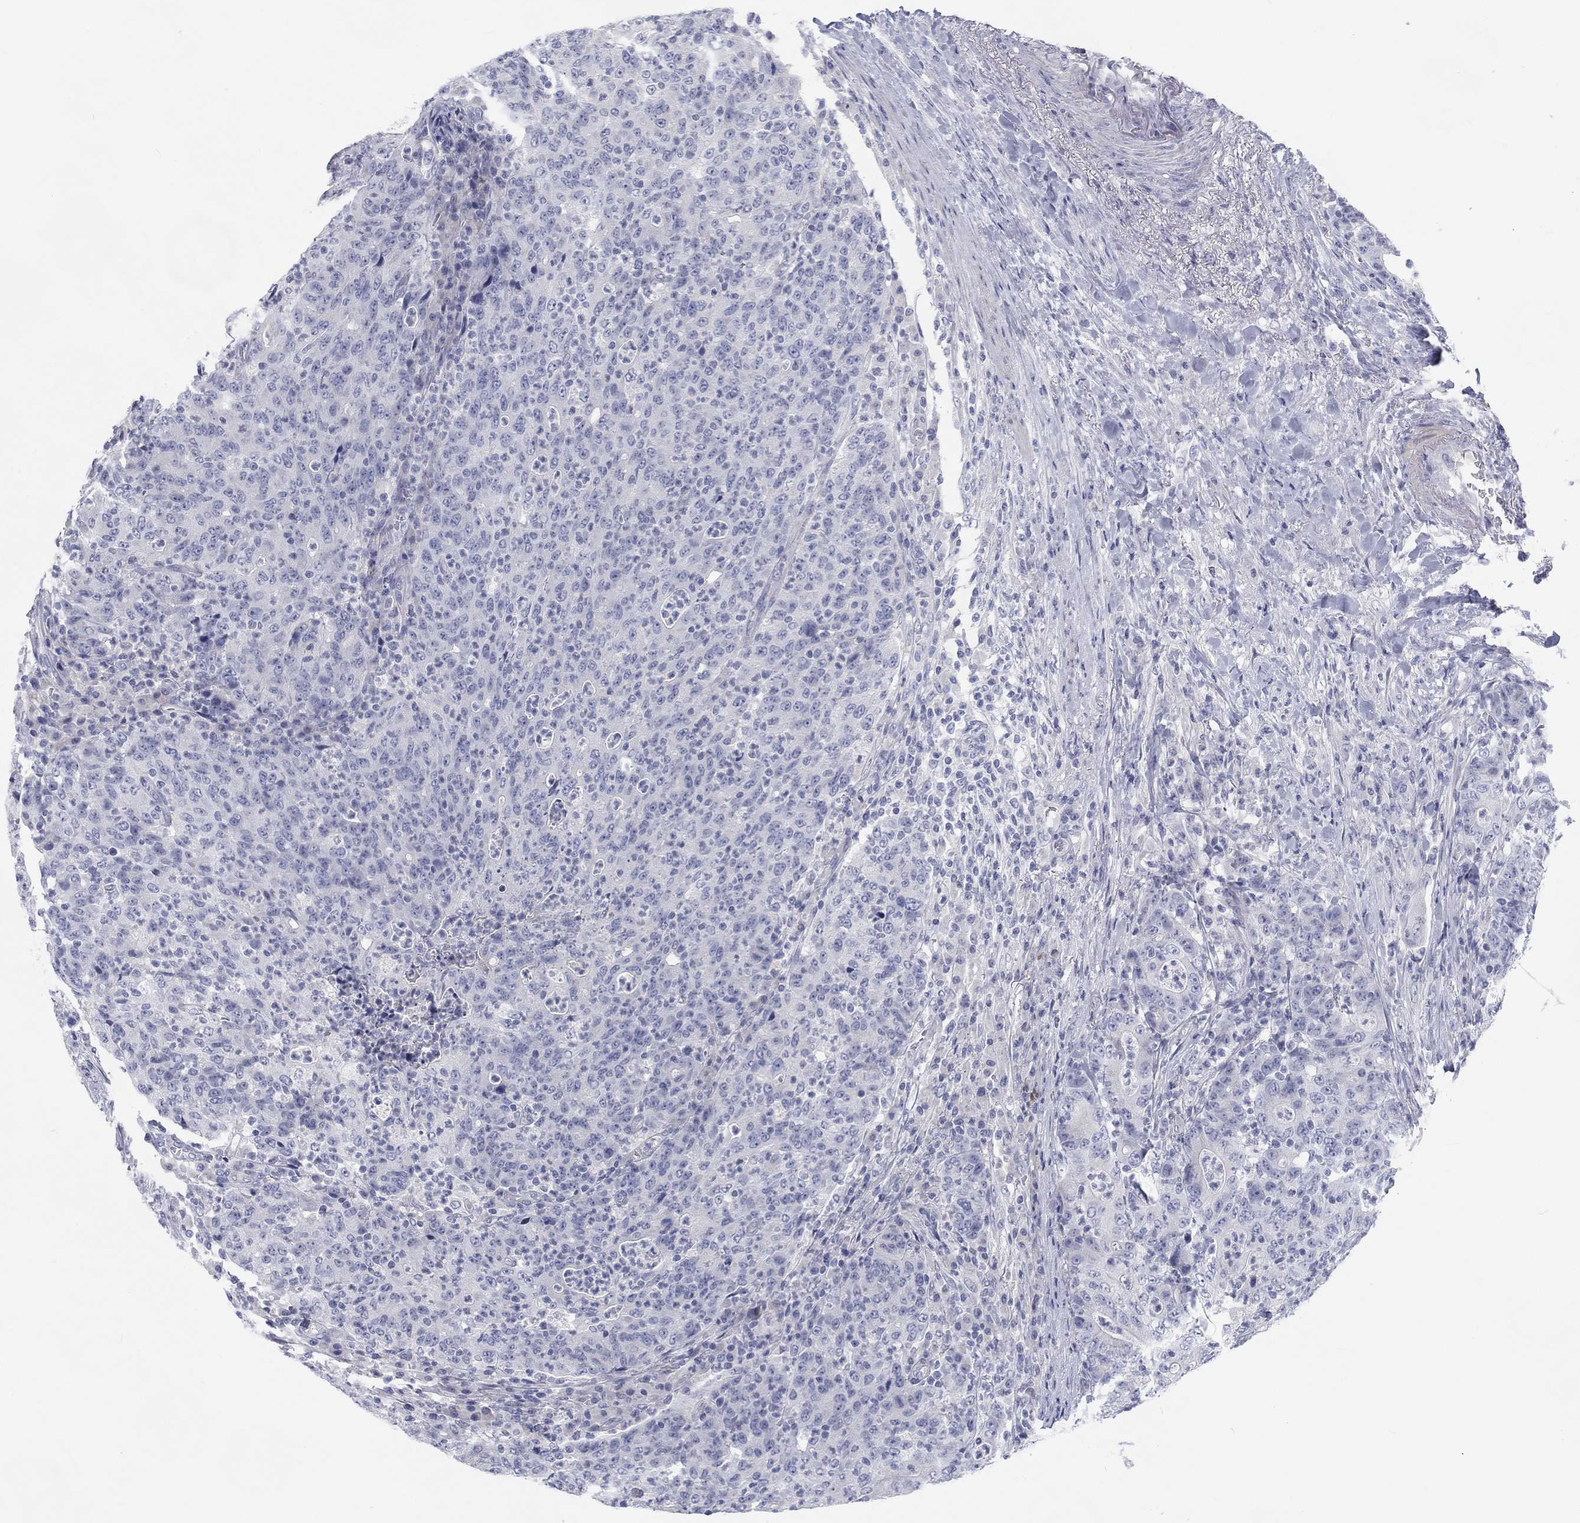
{"staining": {"intensity": "negative", "quantity": "none", "location": "none"}, "tissue": "colorectal cancer", "cell_type": "Tumor cells", "image_type": "cancer", "snomed": [{"axis": "morphology", "description": "Adenocarcinoma, NOS"}, {"axis": "topography", "description": "Colon"}], "caption": "High power microscopy micrograph of an IHC histopathology image of adenocarcinoma (colorectal), revealing no significant expression in tumor cells.", "gene": "CALB1", "patient": {"sex": "male", "age": 70}}